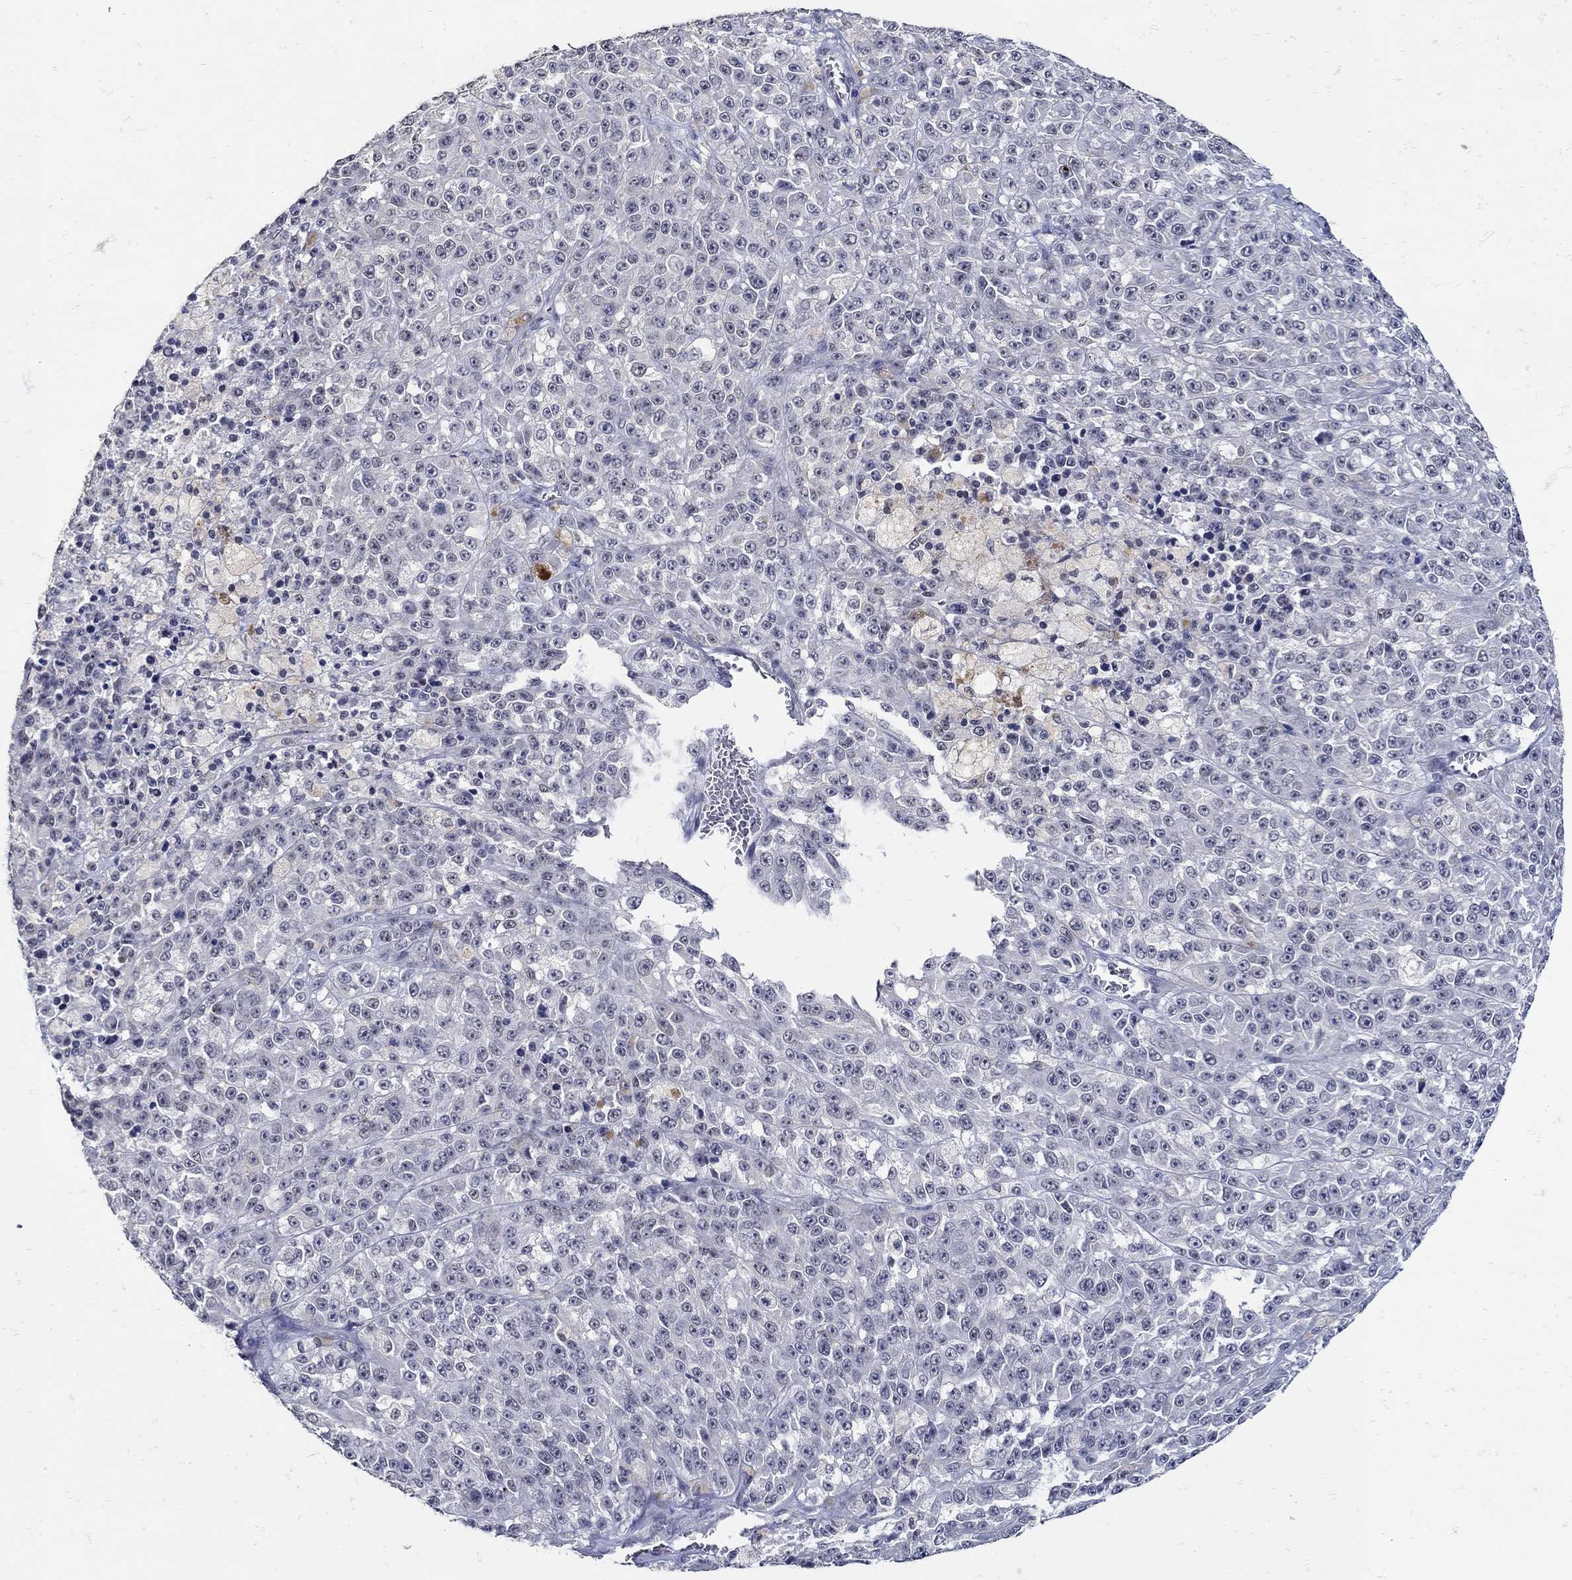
{"staining": {"intensity": "negative", "quantity": "none", "location": "none"}, "tissue": "melanoma", "cell_type": "Tumor cells", "image_type": "cancer", "snomed": [{"axis": "morphology", "description": "Malignant melanoma, NOS"}, {"axis": "topography", "description": "Skin"}], "caption": "The photomicrograph reveals no staining of tumor cells in melanoma. The staining is performed using DAB brown chromogen with nuclei counter-stained in using hematoxylin.", "gene": "KCNN3", "patient": {"sex": "female", "age": 58}}